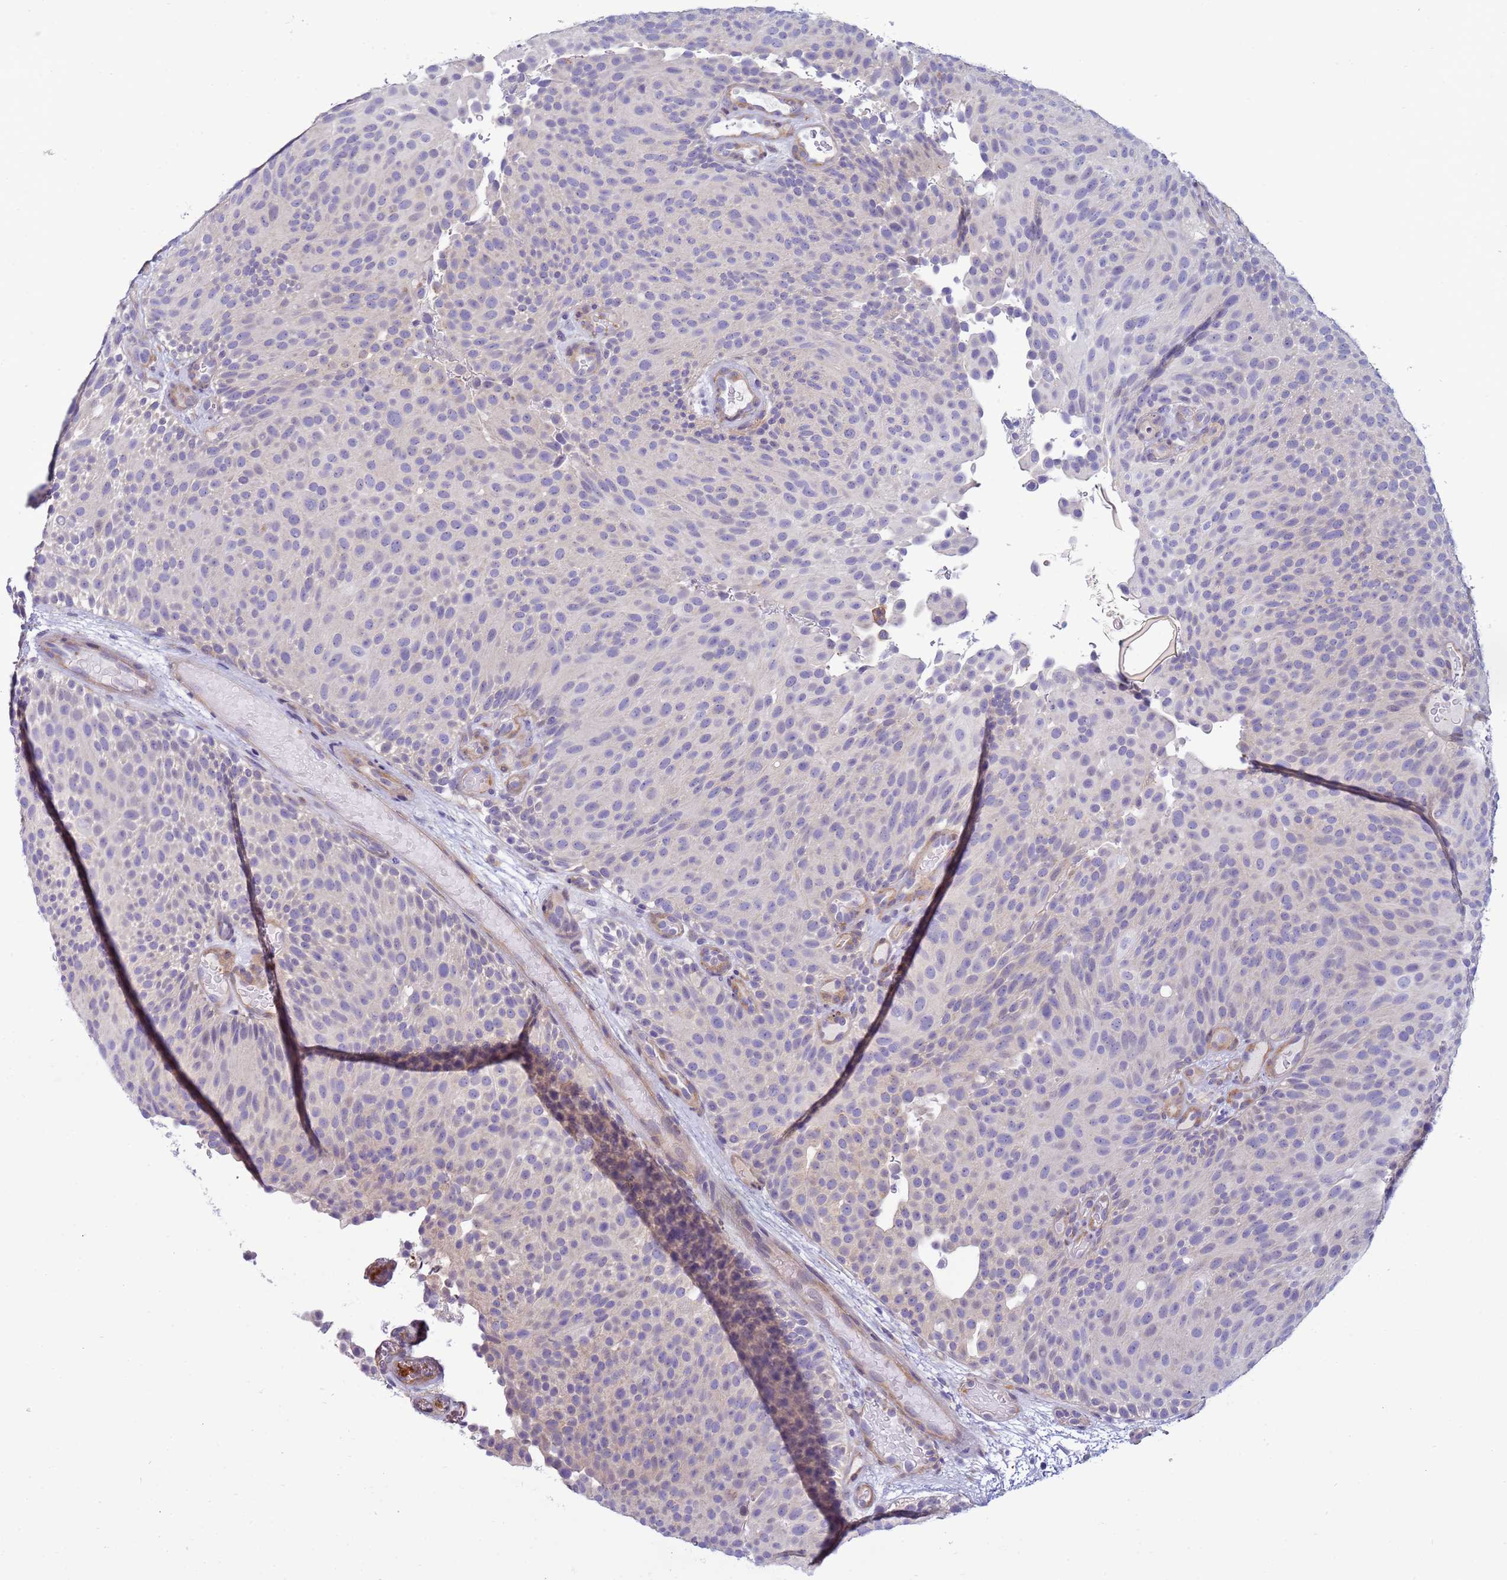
{"staining": {"intensity": "negative", "quantity": "none", "location": "none"}, "tissue": "urothelial cancer", "cell_type": "Tumor cells", "image_type": "cancer", "snomed": [{"axis": "morphology", "description": "Urothelial carcinoma, Low grade"}, {"axis": "topography", "description": "Urinary bladder"}], "caption": "Immunohistochemistry (IHC) micrograph of neoplastic tissue: urothelial cancer stained with DAB (3,3'-diaminobenzidine) exhibits no significant protein expression in tumor cells.", "gene": "TRPC6", "patient": {"sex": "male", "age": 78}}